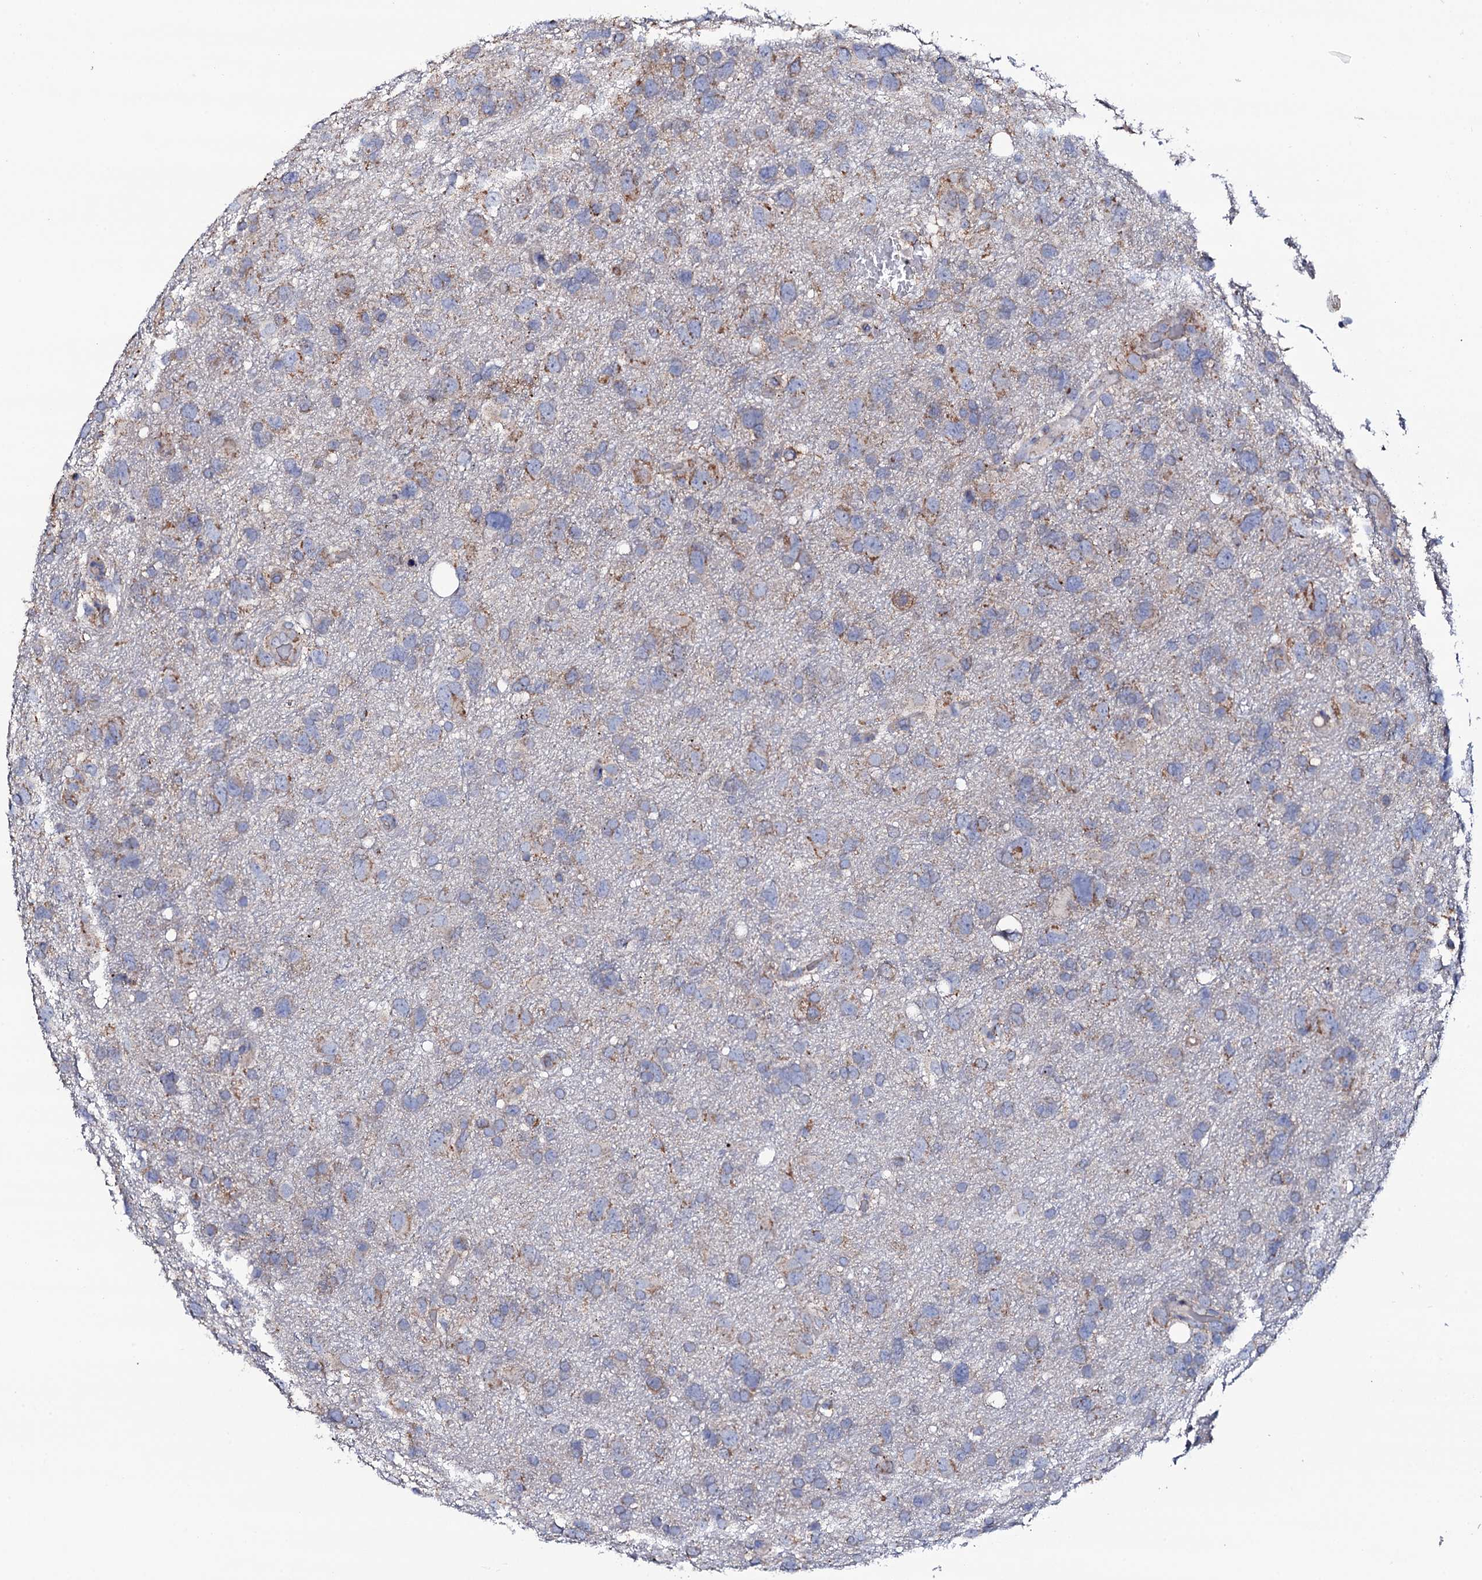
{"staining": {"intensity": "negative", "quantity": "none", "location": "none"}, "tissue": "glioma", "cell_type": "Tumor cells", "image_type": "cancer", "snomed": [{"axis": "morphology", "description": "Glioma, malignant, High grade"}, {"axis": "topography", "description": "Brain"}], "caption": "This is a histopathology image of immunohistochemistry (IHC) staining of glioma, which shows no expression in tumor cells.", "gene": "TCAF2", "patient": {"sex": "male", "age": 61}}